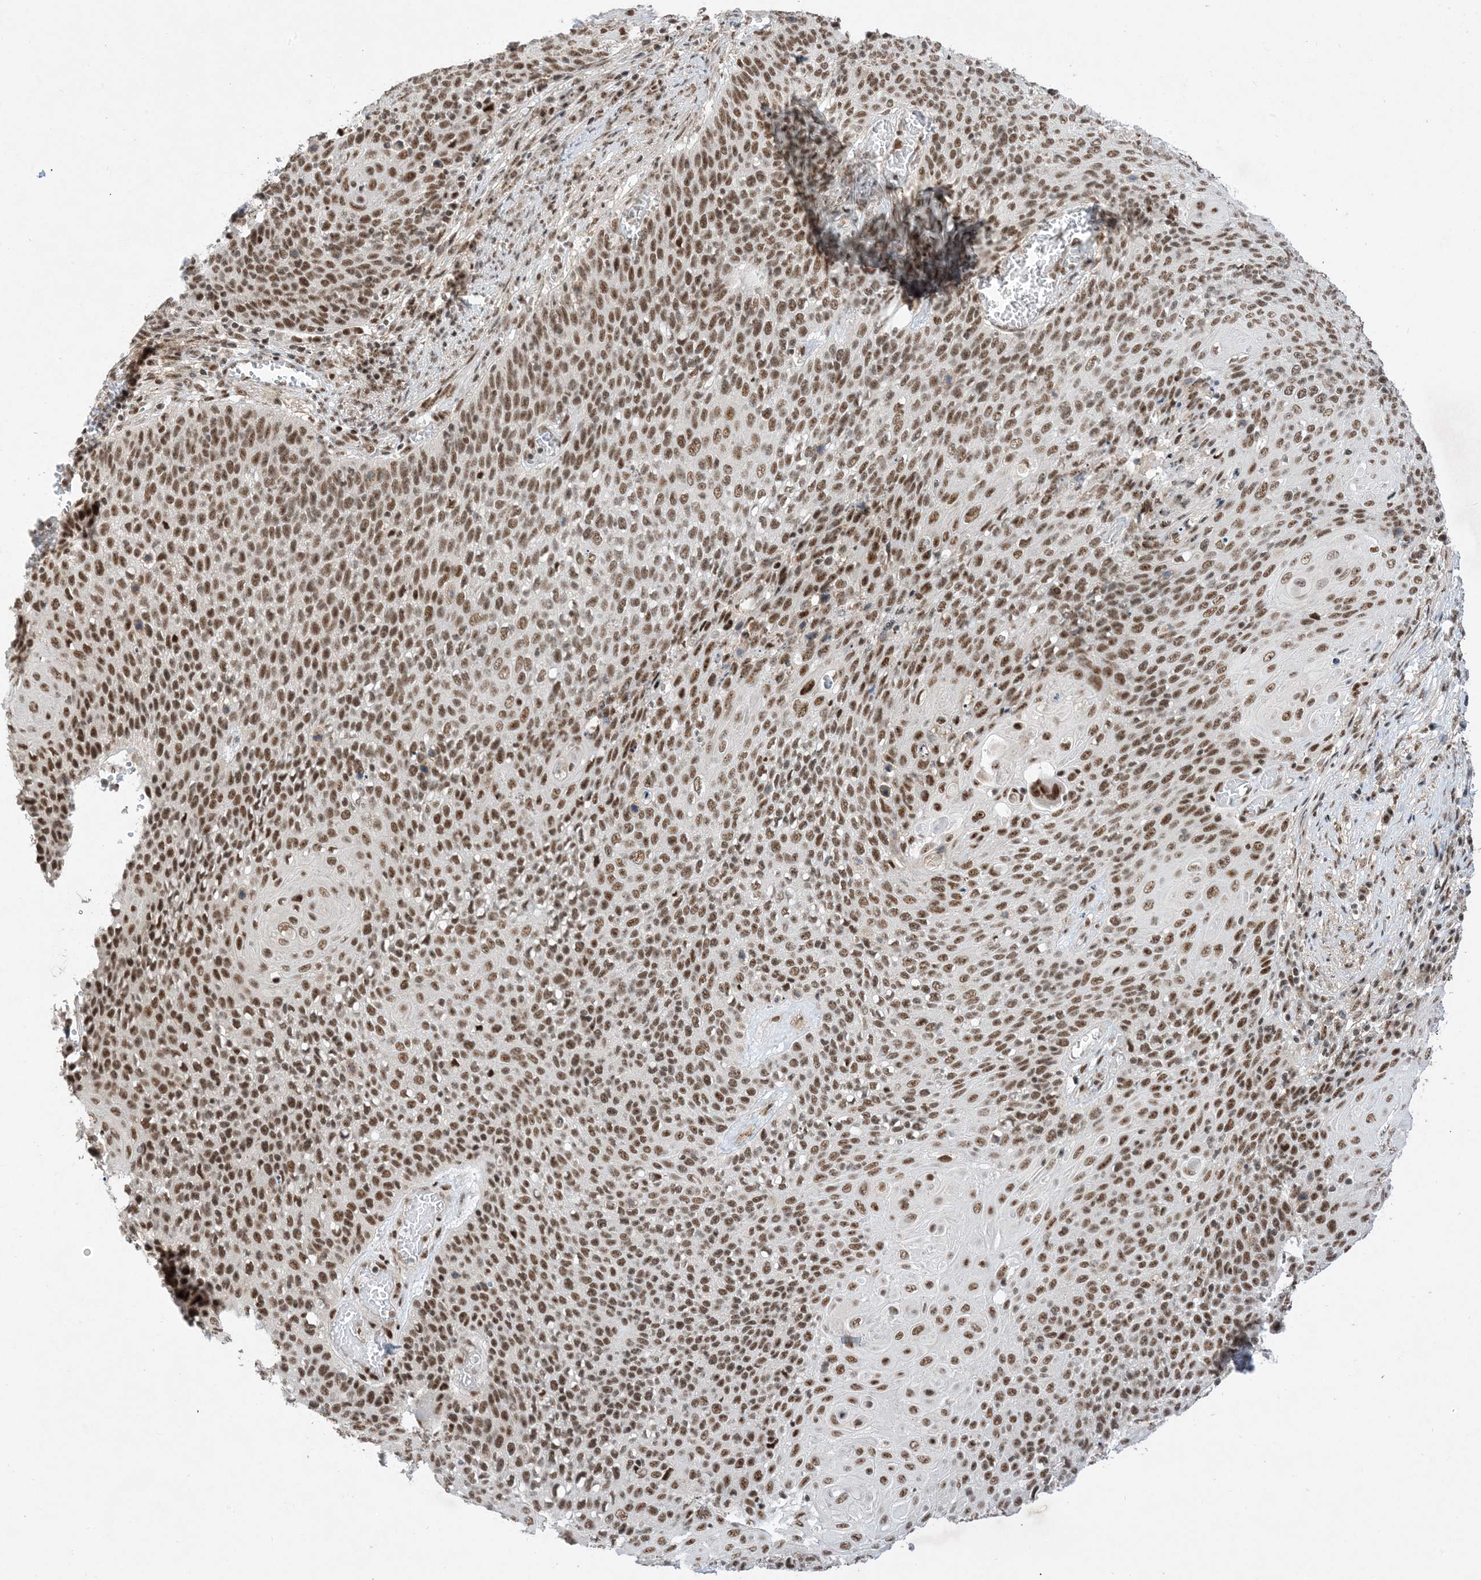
{"staining": {"intensity": "strong", "quantity": ">75%", "location": "nuclear"}, "tissue": "cervical cancer", "cell_type": "Tumor cells", "image_type": "cancer", "snomed": [{"axis": "morphology", "description": "Squamous cell carcinoma, NOS"}, {"axis": "topography", "description": "Cervix"}], "caption": "Immunohistochemistry (IHC) photomicrograph of cervical cancer (squamous cell carcinoma) stained for a protein (brown), which displays high levels of strong nuclear staining in approximately >75% of tumor cells.", "gene": "SF3A3", "patient": {"sex": "female", "age": 39}}